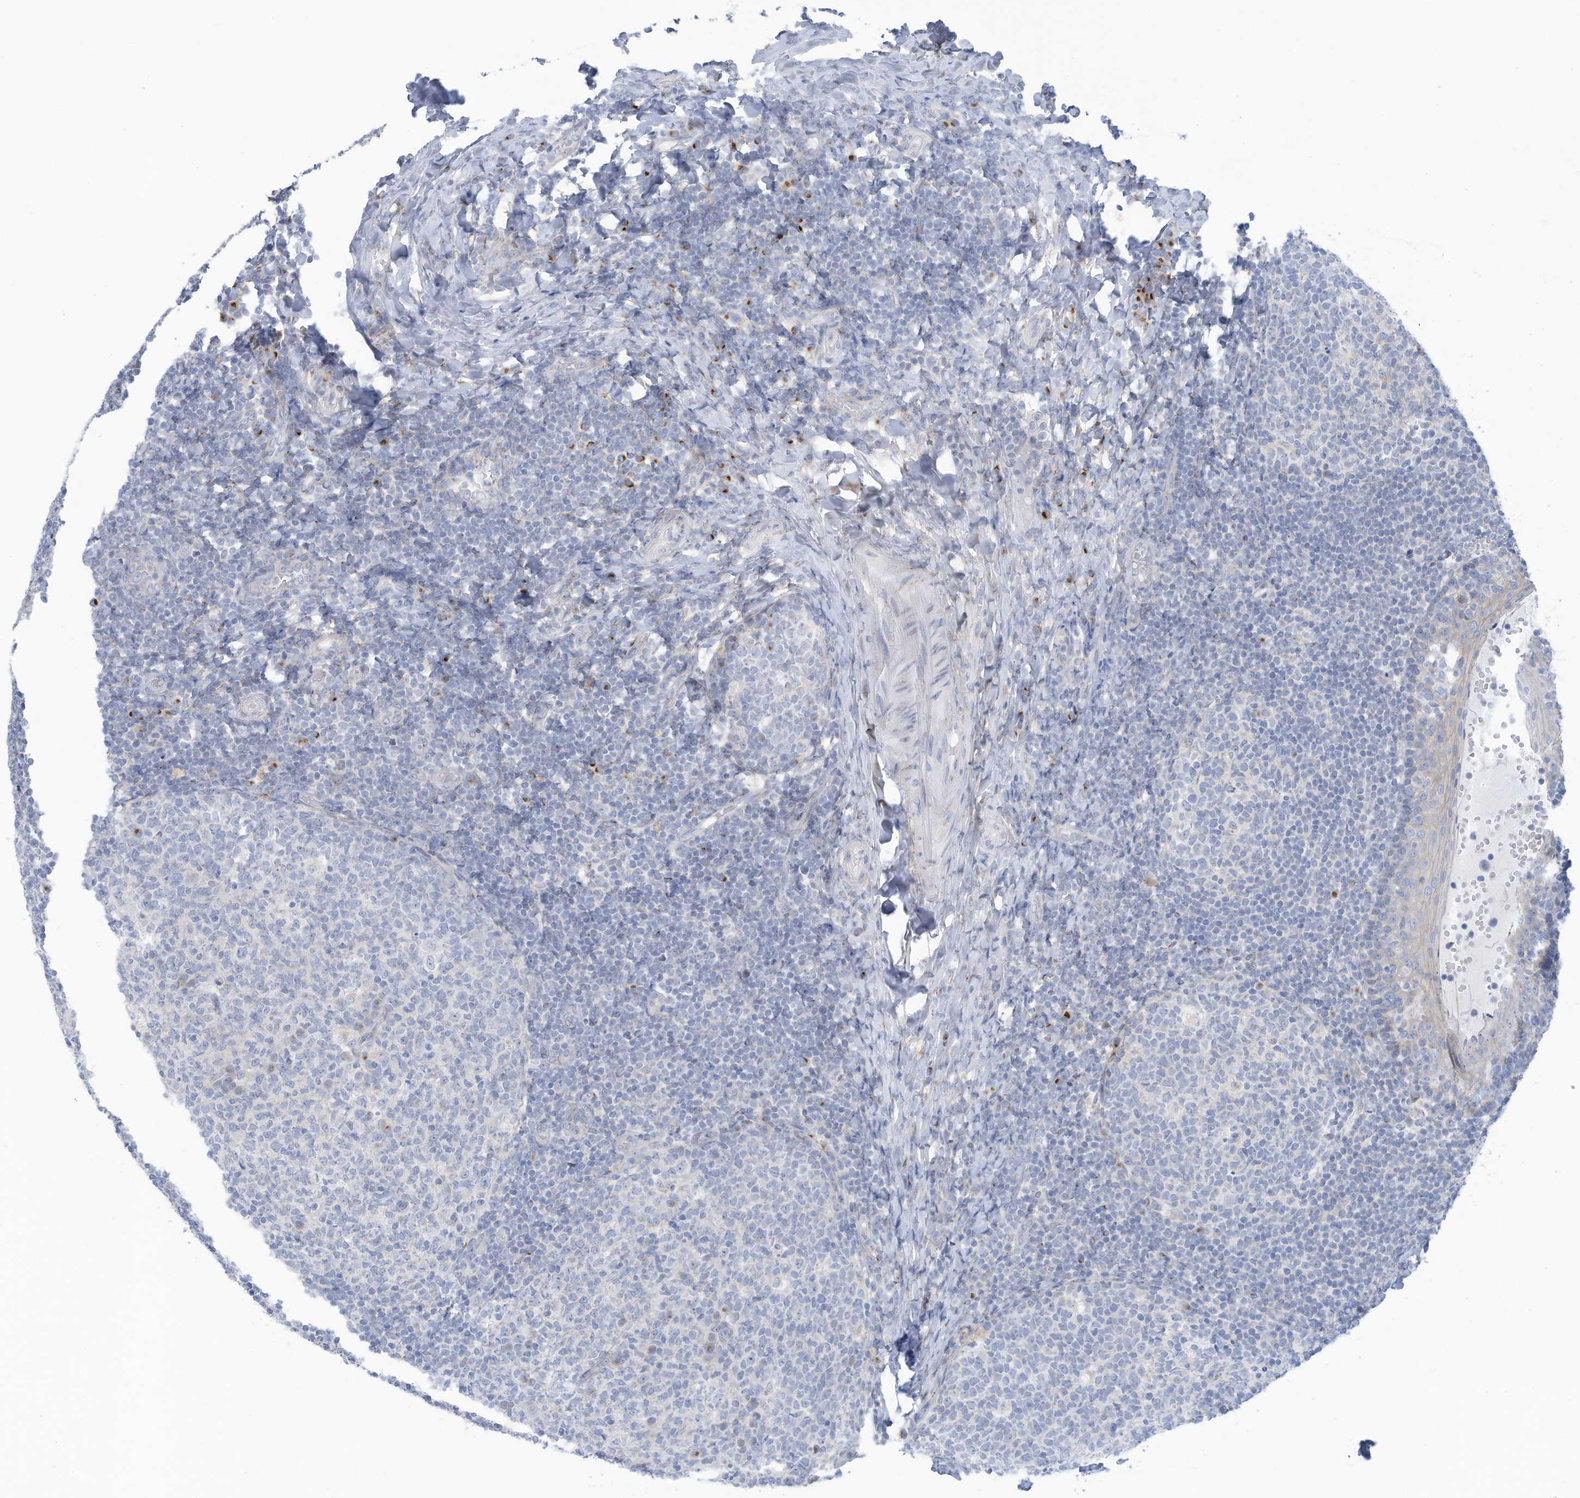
{"staining": {"intensity": "negative", "quantity": "none", "location": "none"}, "tissue": "tonsil", "cell_type": "Germinal center cells", "image_type": "normal", "snomed": [{"axis": "morphology", "description": "Normal tissue, NOS"}, {"axis": "topography", "description": "Tonsil"}], "caption": "Micrograph shows no significant protein positivity in germinal center cells of normal tonsil.", "gene": "TRMT2B", "patient": {"sex": "female", "age": 19}}